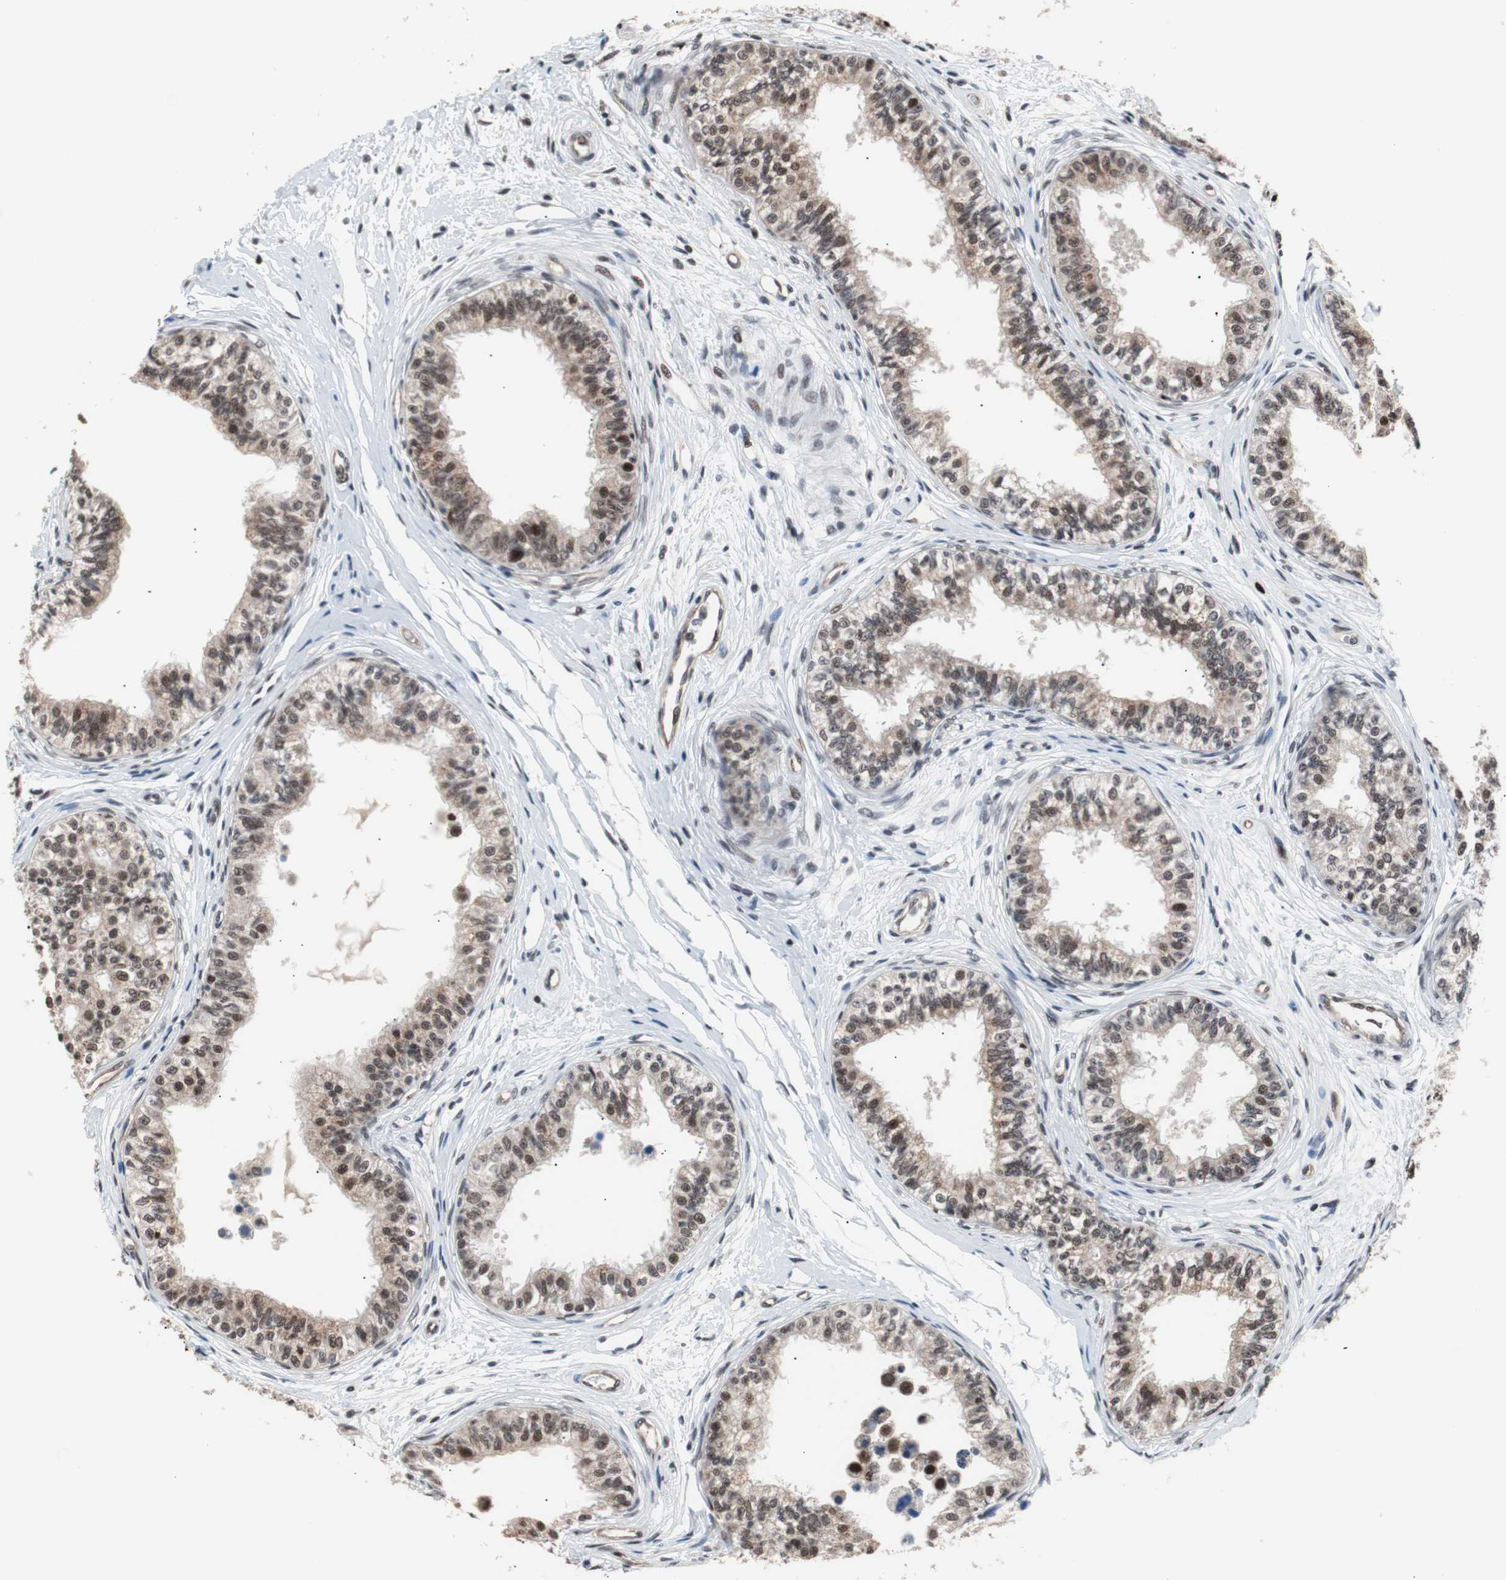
{"staining": {"intensity": "strong", "quantity": ">75%", "location": "nuclear"}, "tissue": "epididymis", "cell_type": "Glandular cells", "image_type": "normal", "snomed": [{"axis": "morphology", "description": "Normal tissue, NOS"}, {"axis": "morphology", "description": "Adenocarcinoma, metastatic, NOS"}, {"axis": "topography", "description": "Testis"}, {"axis": "topography", "description": "Epididymis"}], "caption": "An immunohistochemistry micrograph of normal tissue is shown. Protein staining in brown labels strong nuclear positivity in epididymis within glandular cells.", "gene": "POGZ", "patient": {"sex": "male", "age": 26}}